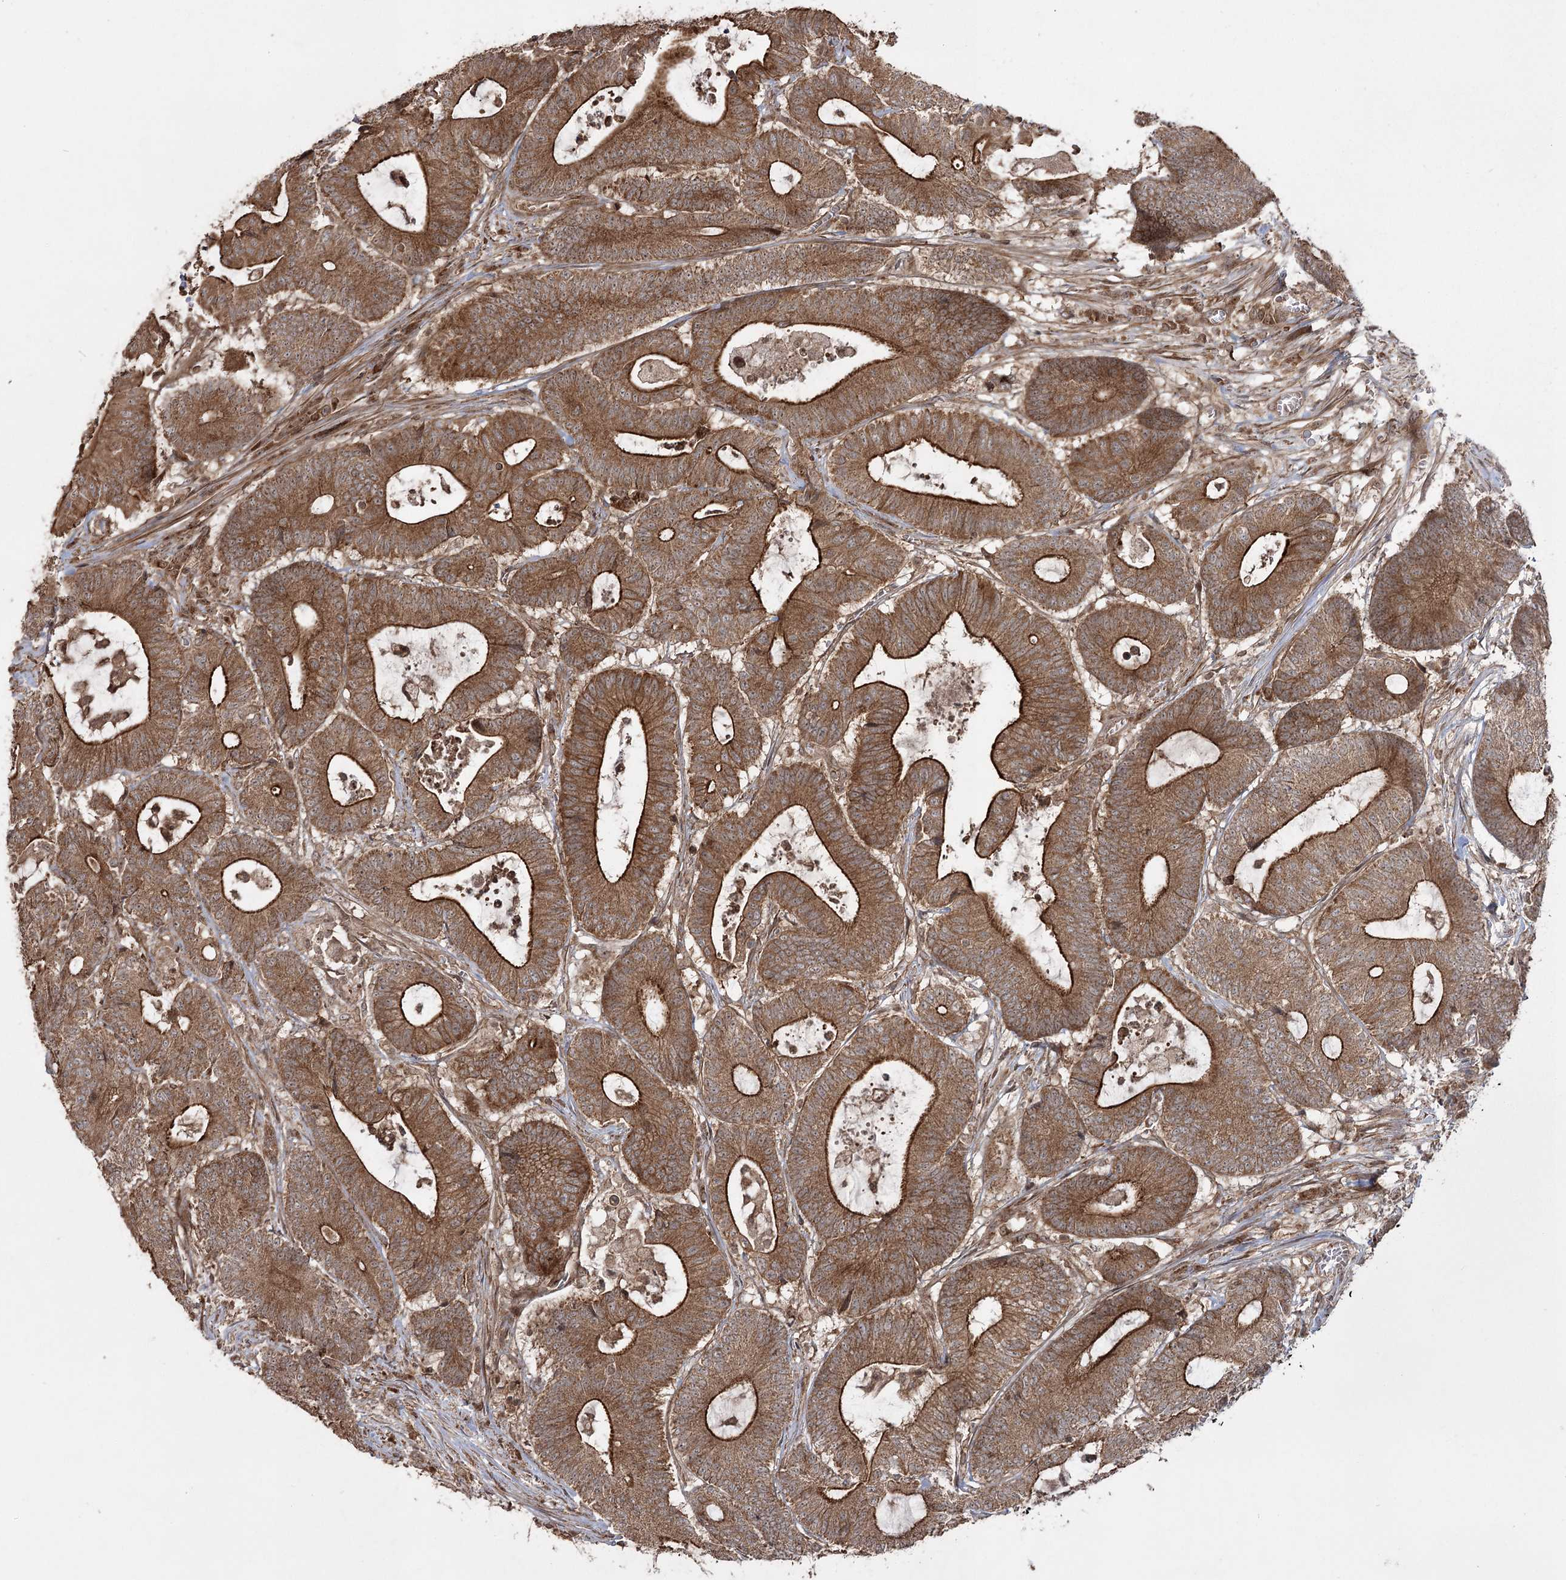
{"staining": {"intensity": "strong", "quantity": ">75%", "location": "cytoplasmic/membranous"}, "tissue": "colorectal cancer", "cell_type": "Tumor cells", "image_type": "cancer", "snomed": [{"axis": "morphology", "description": "Adenocarcinoma, NOS"}, {"axis": "topography", "description": "Colon"}], "caption": "Colorectal cancer stained for a protein (brown) displays strong cytoplasmic/membranous positive expression in approximately >75% of tumor cells.", "gene": "CPLANE1", "patient": {"sex": "female", "age": 84}}